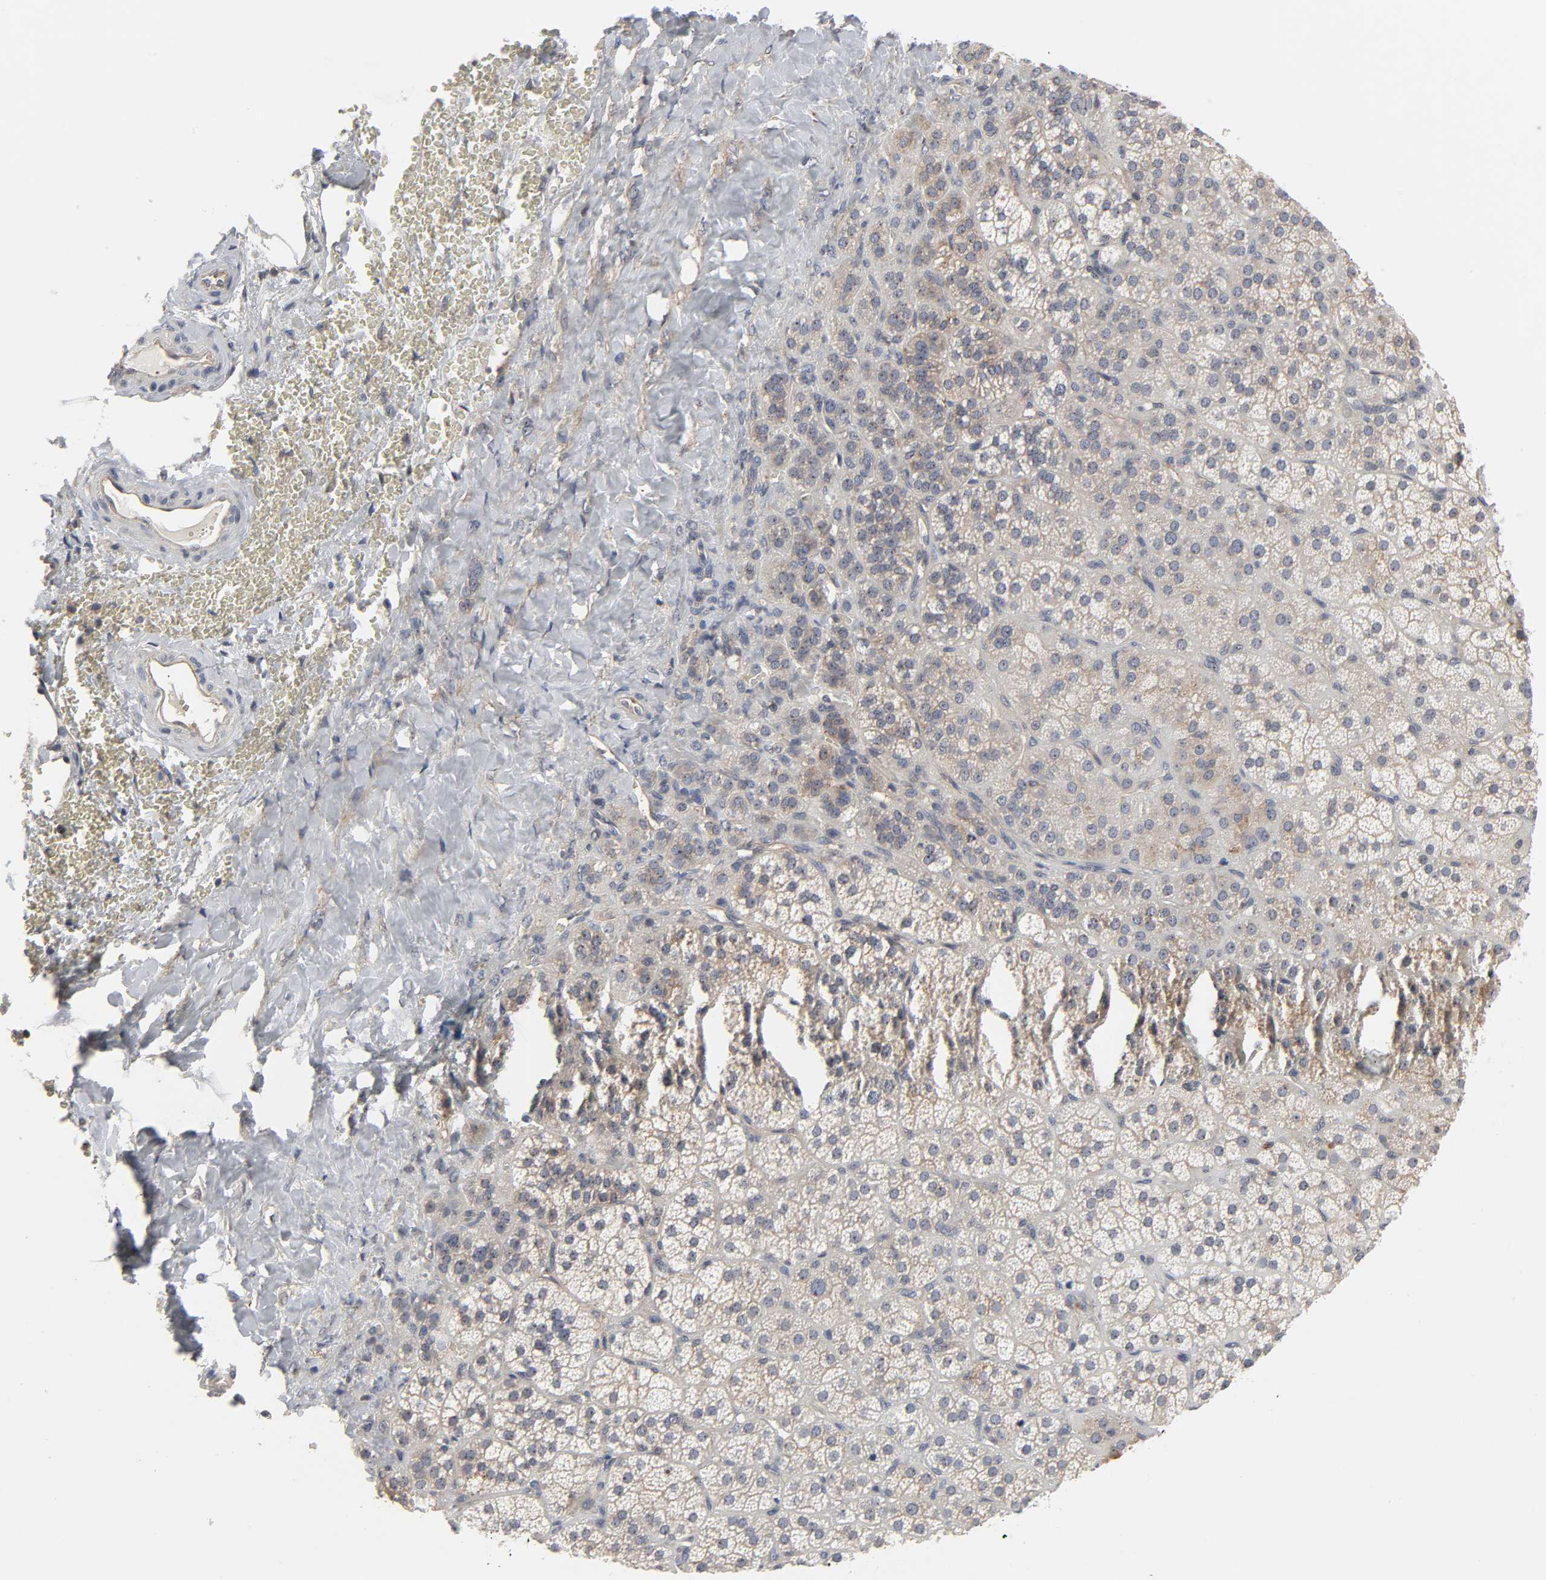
{"staining": {"intensity": "weak", "quantity": "25%-75%", "location": "cytoplasmic/membranous,nuclear"}, "tissue": "adrenal gland", "cell_type": "Glandular cells", "image_type": "normal", "snomed": [{"axis": "morphology", "description": "Normal tissue, NOS"}, {"axis": "topography", "description": "Adrenal gland"}], "caption": "Protein analysis of normal adrenal gland reveals weak cytoplasmic/membranous,nuclear positivity in approximately 25%-75% of glandular cells.", "gene": "DDX10", "patient": {"sex": "female", "age": 71}}